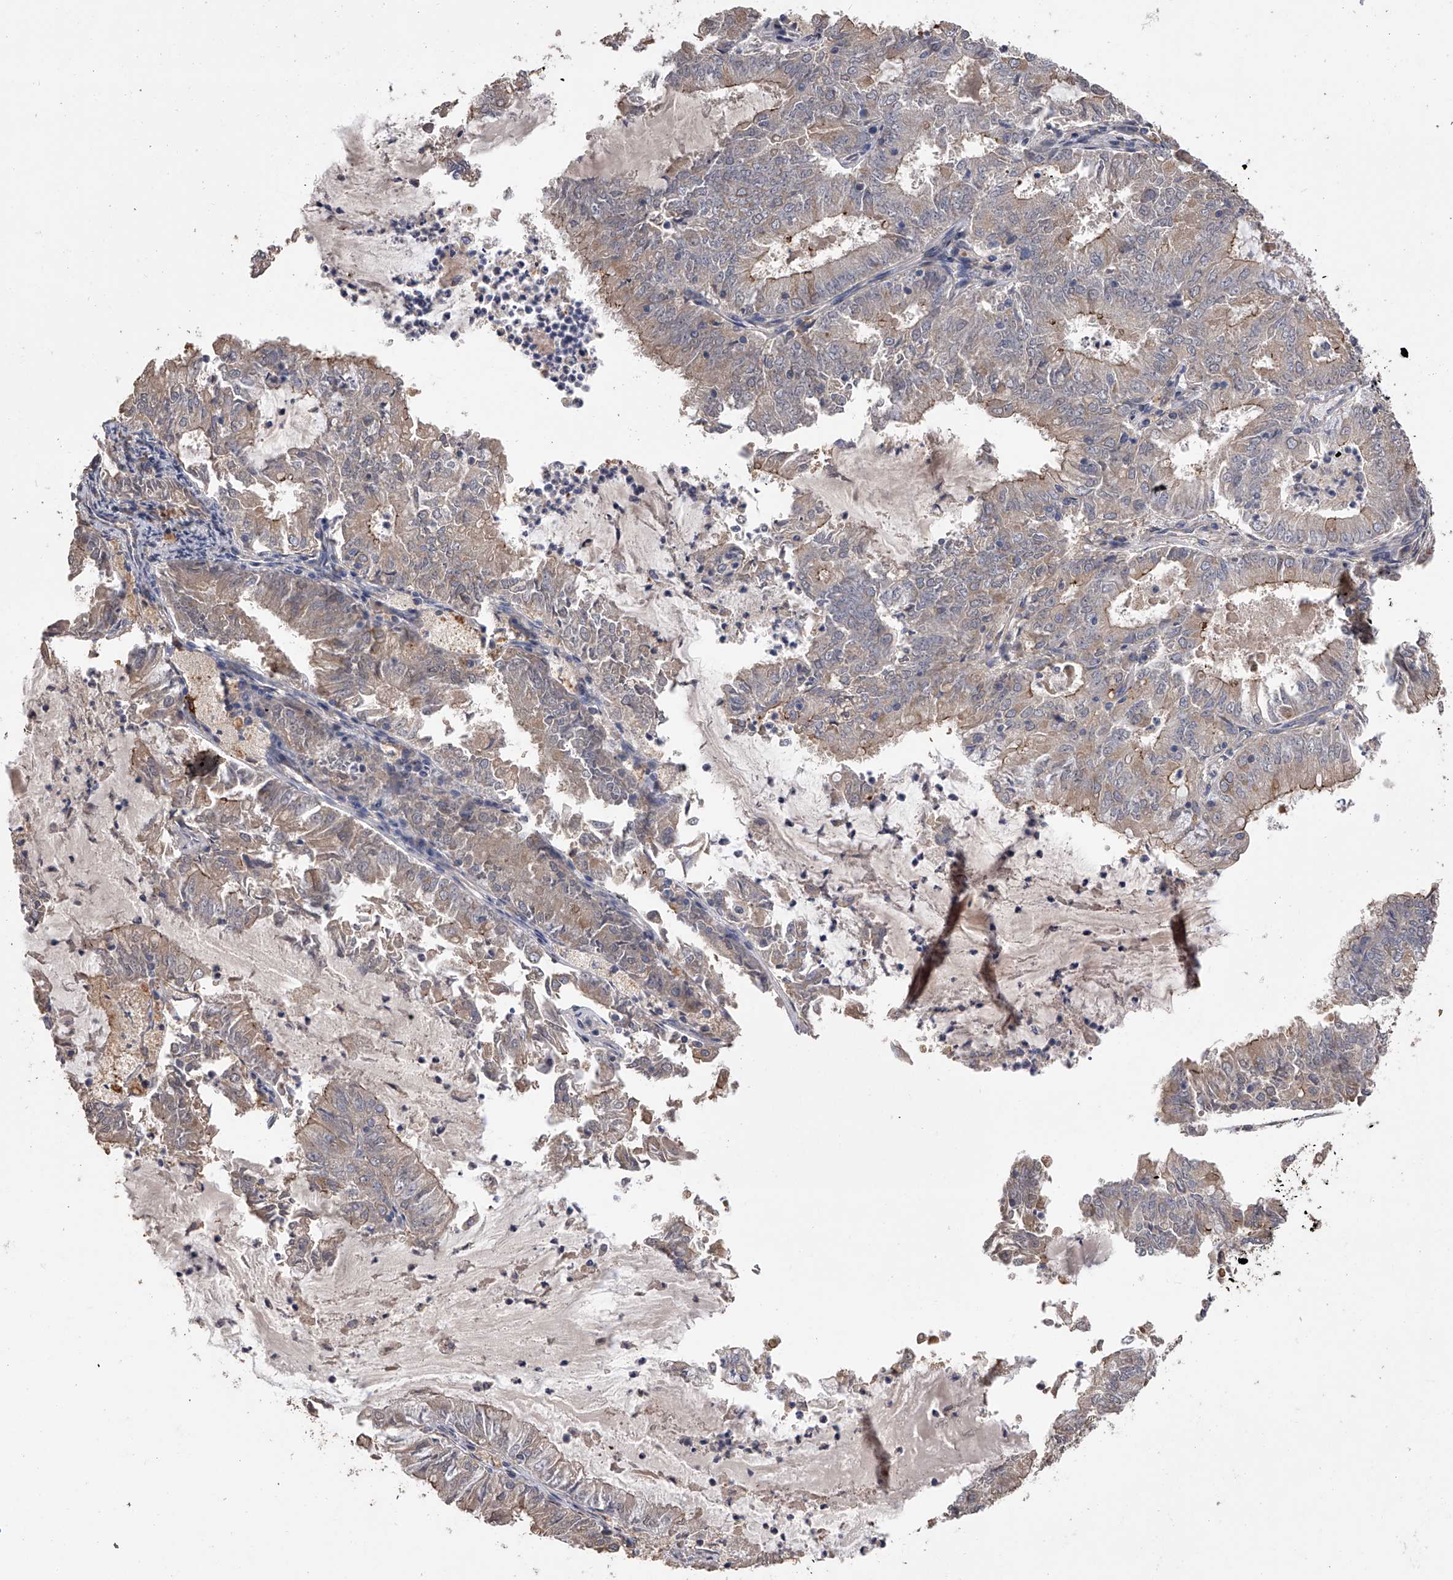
{"staining": {"intensity": "weak", "quantity": ">75%", "location": "cytoplasmic/membranous"}, "tissue": "endometrial cancer", "cell_type": "Tumor cells", "image_type": "cancer", "snomed": [{"axis": "morphology", "description": "Adenocarcinoma, NOS"}, {"axis": "topography", "description": "Endometrium"}], "caption": "Adenocarcinoma (endometrial) stained for a protein demonstrates weak cytoplasmic/membranous positivity in tumor cells. (Brightfield microscopy of DAB IHC at high magnification).", "gene": "ZNF343", "patient": {"sex": "female", "age": 57}}